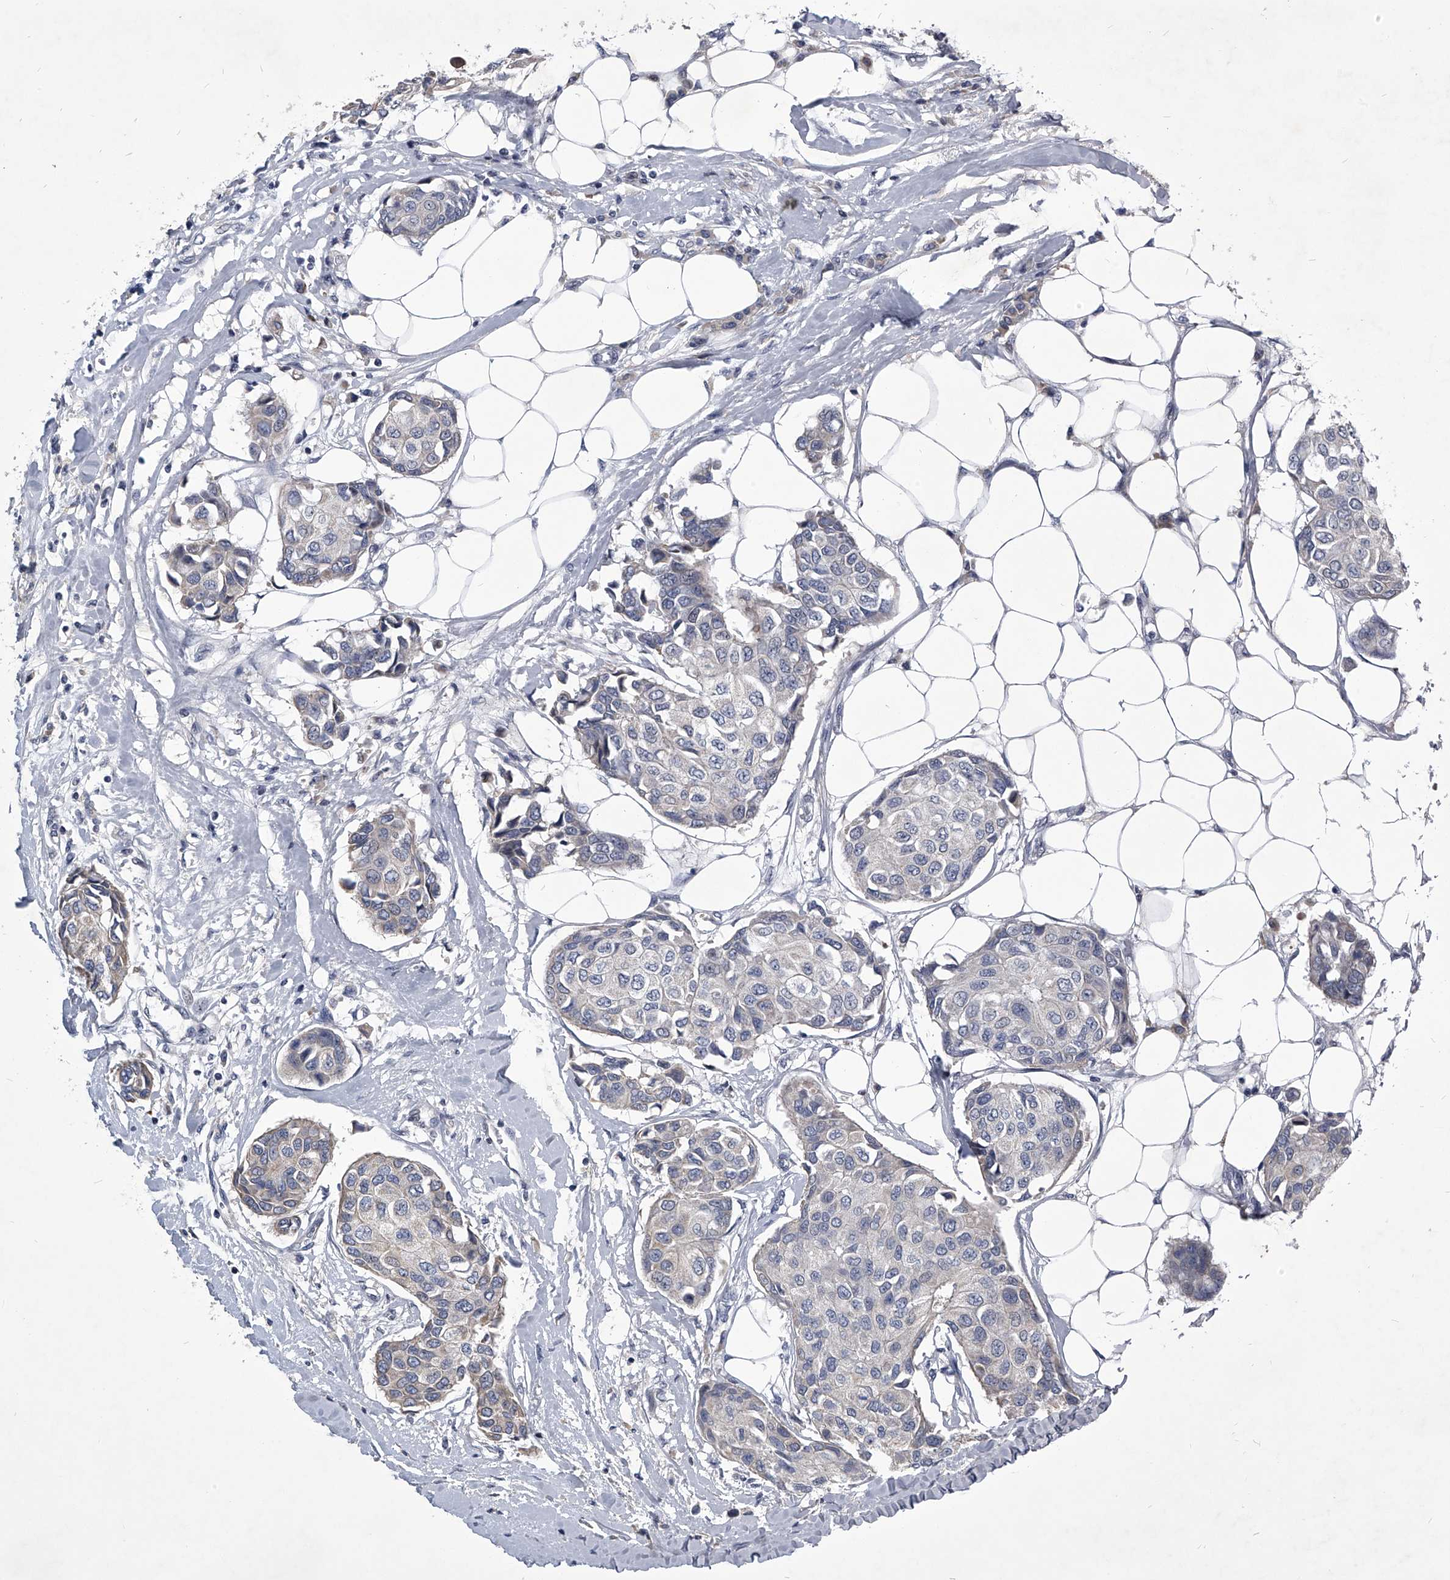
{"staining": {"intensity": "negative", "quantity": "none", "location": "none"}, "tissue": "breast cancer", "cell_type": "Tumor cells", "image_type": "cancer", "snomed": [{"axis": "morphology", "description": "Duct carcinoma"}, {"axis": "topography", "description": "Breast"}], "caption": "DAB (3,3'-diaminobenzidine) immunohistochemical staining of human breast invasive ductal carcinoma displays no significant positivity in tumor cells.", "gene": "ZNF76", "patient": {"sex": "female", "age": 80}}